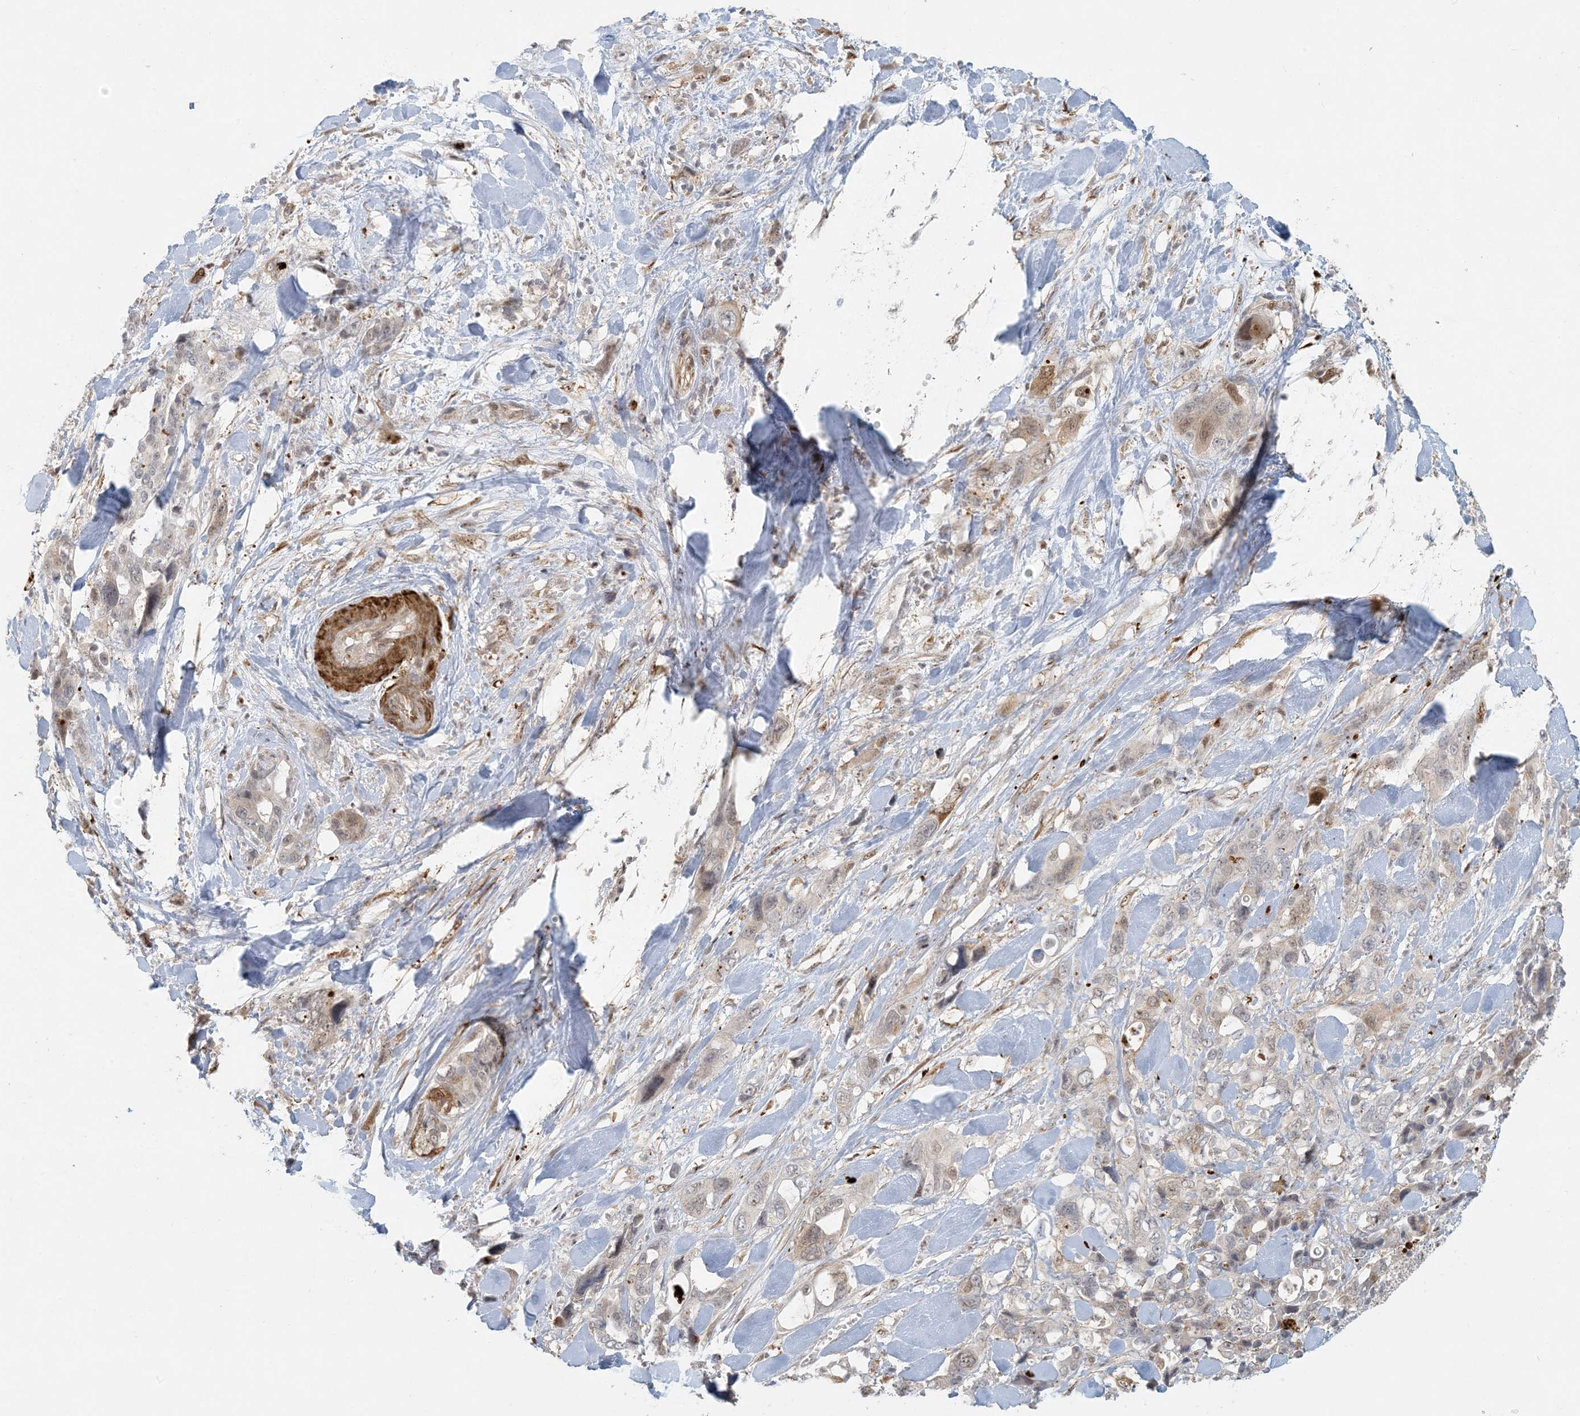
{"staining": {"intensity": "weak", "quantity": "<25%", "location": "nuclear"}, "tissue": "pancreatic cancer", "cell_type": "Tumor cells", "image_type": "cancer", "snomed": [{"axis": "morphology", "description": "Adenocarcinoma, NOS"}, {"axis": "topography", "description": "Pancreas"}], "caption": "Immunohistochemical staining of pancreatic adenocarcinoma exhibits no significant expression in tumor cells.", "gene": "BCORL1", "patient": {"sex": "male", "age": 46}}